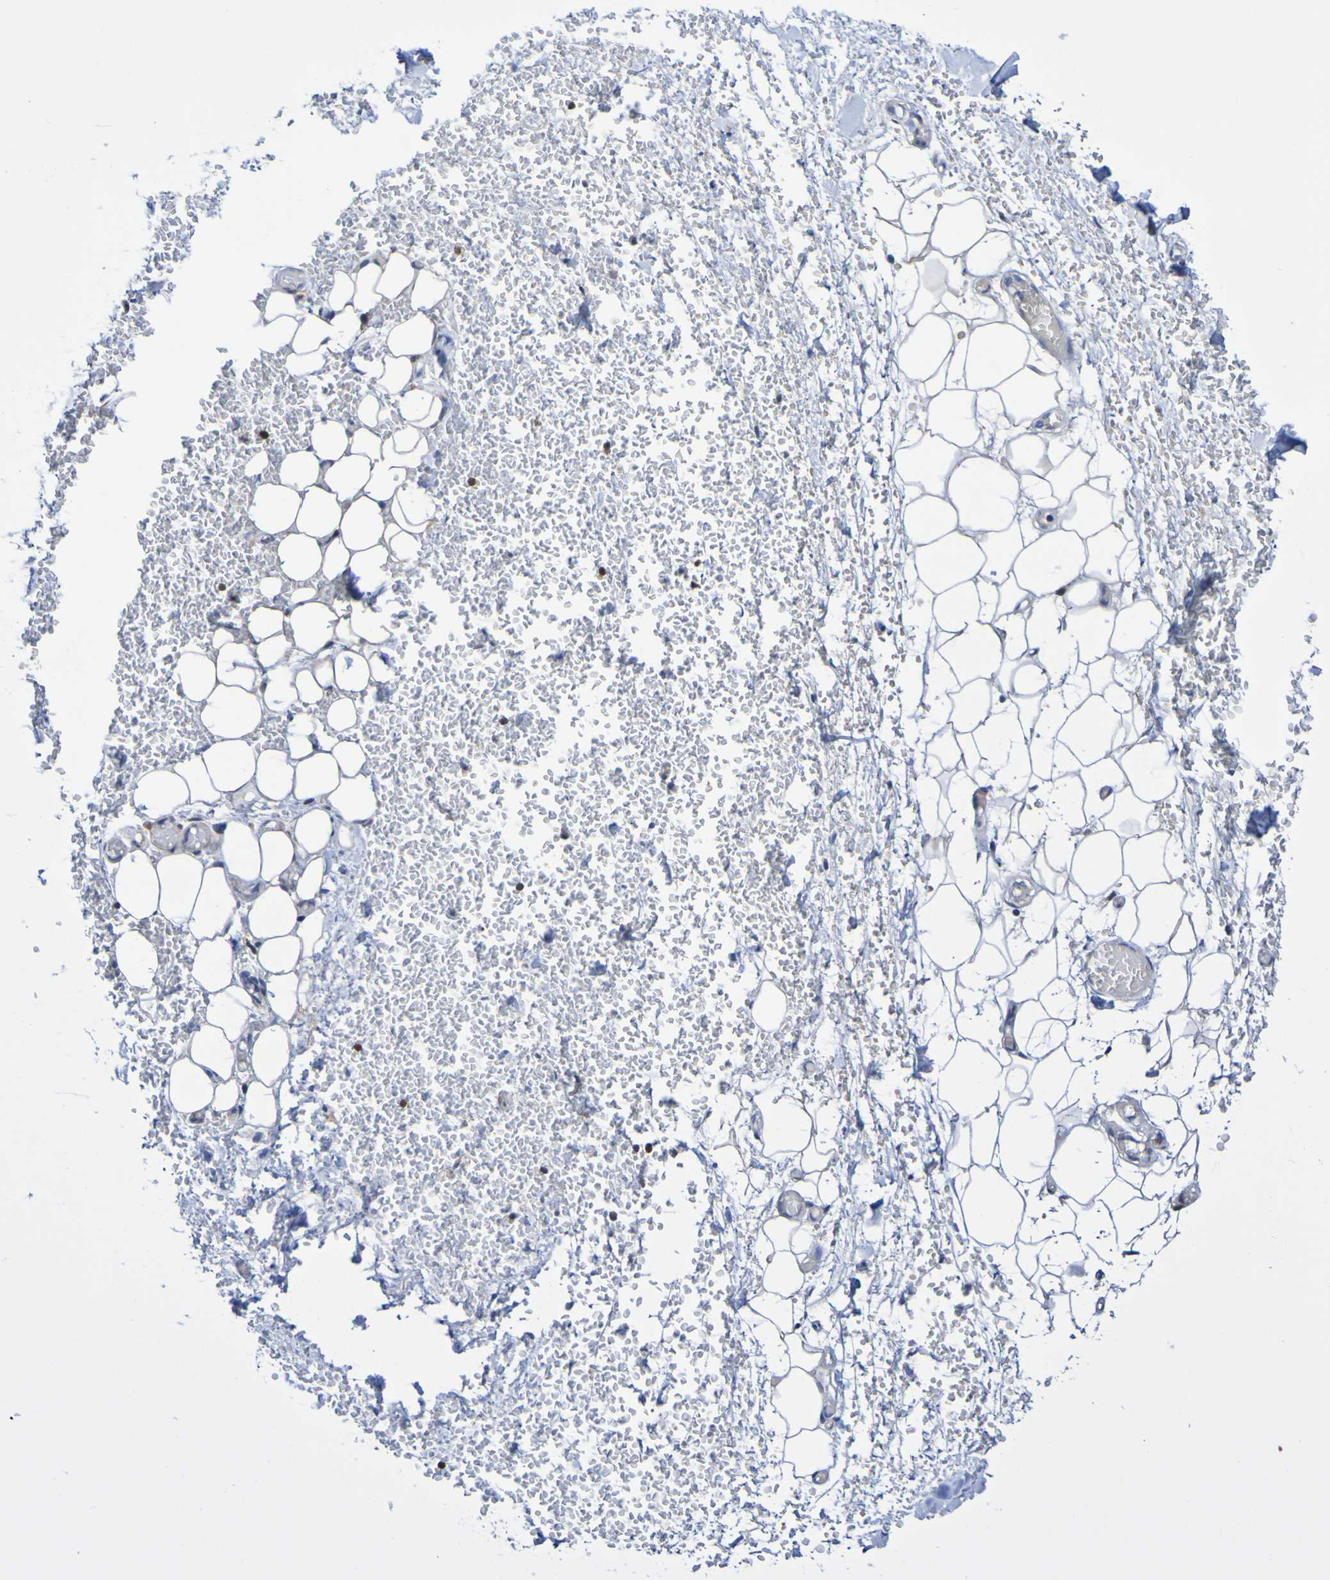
{"staining": {"intensity": "negative", "quantity": "none", "location": "none"}, "tissue": "adipose tissue", "cell_type": "Adipocytes", "image_type": "normal", "snomed": [{"axis": "morphology", "description": "Normal tissue, NOS"}, {"axis": "morphology", "description": "Adenocarcinoma, NOS"}, {"axis": "topography", "description": "Esophagus"}], "caption": "Adipose tissue stained for a protein using IHC reveals no positivity adipocytes.", "gene": "ATIC", "patient": {"sex": "male", "age": 62}}